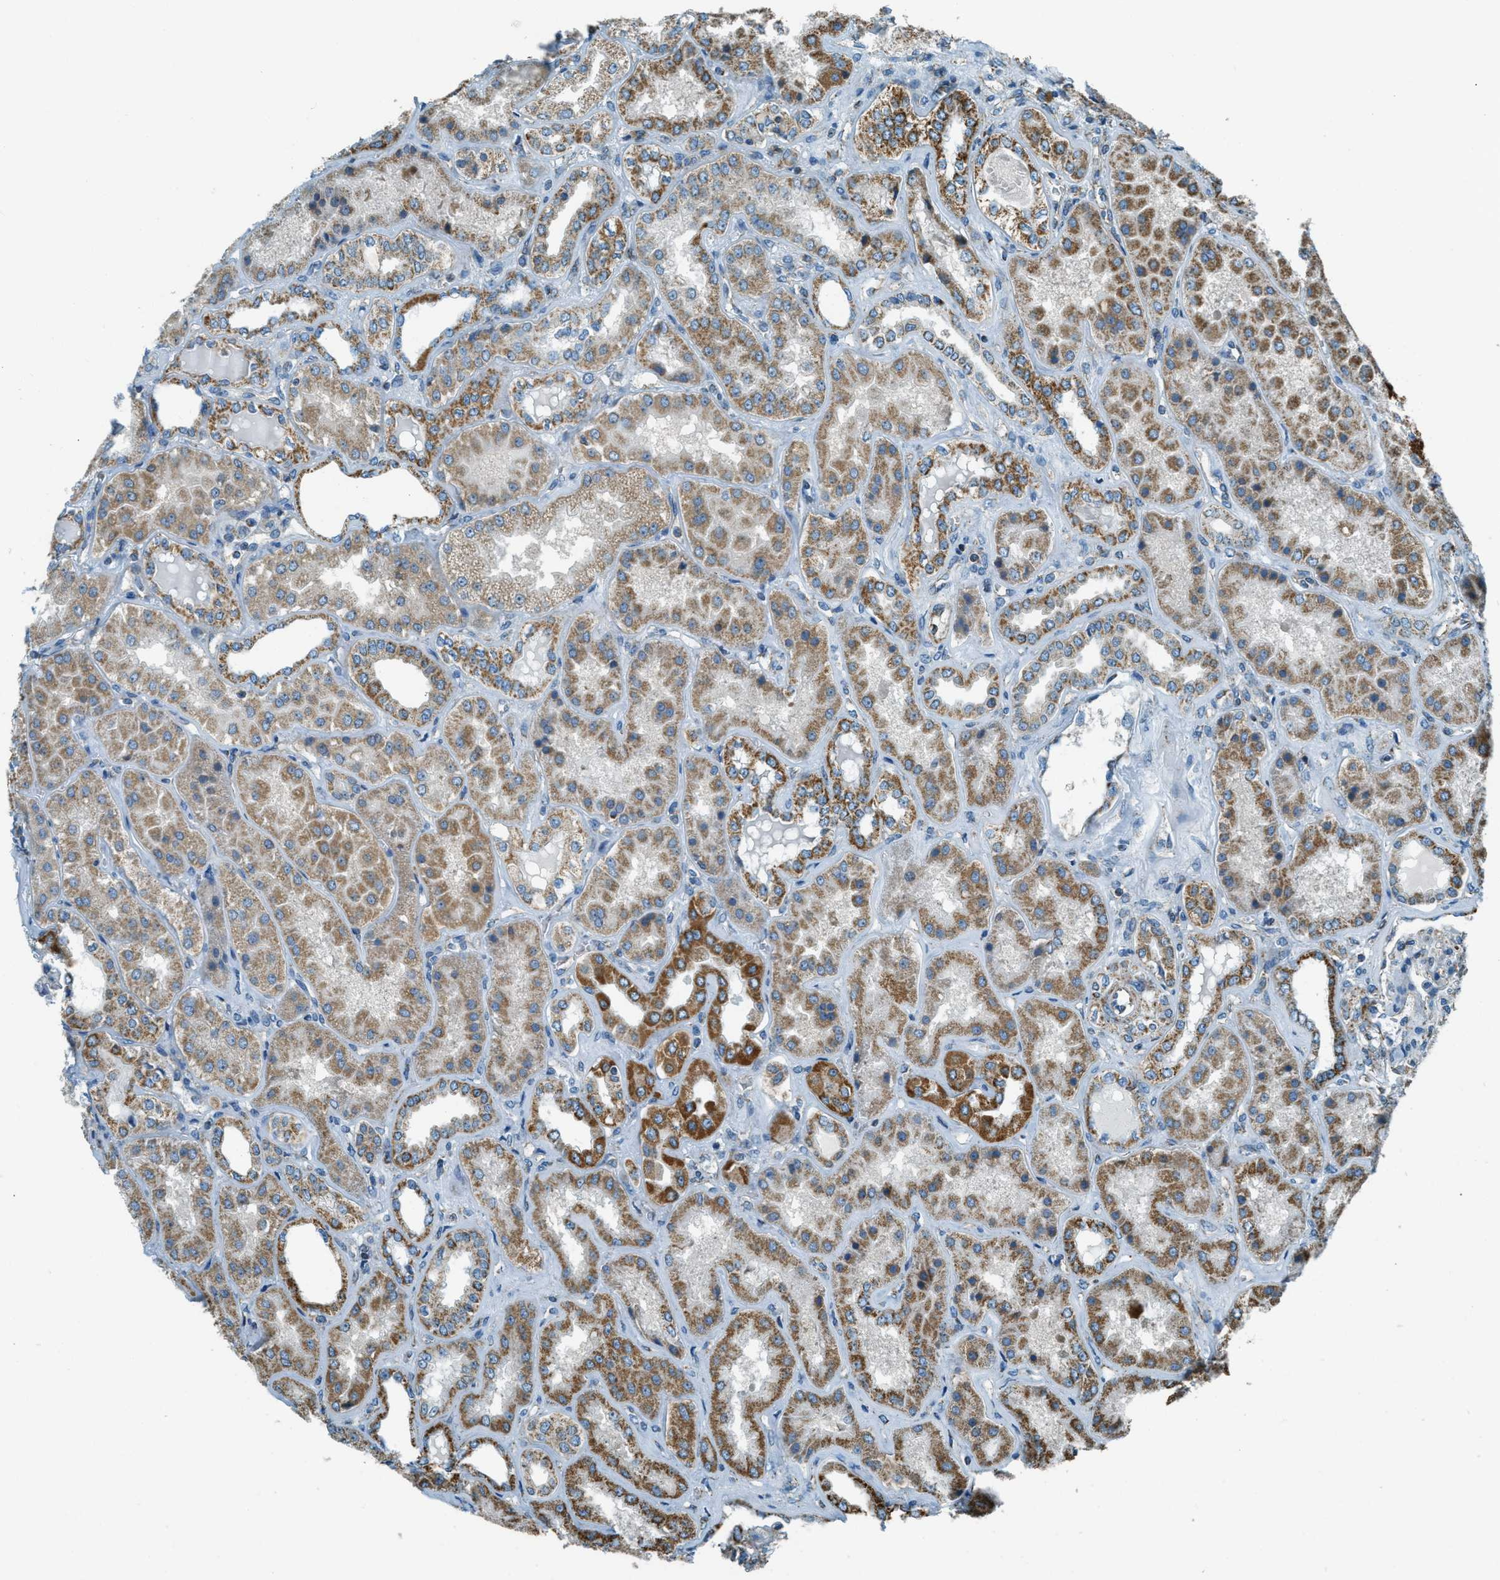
{"staining": {"intensity": "weak", "quantity": "<25%", "location": "cytoplasmic/membranous"}, "tissue": "kidney", "cell_type": "Cells in glomeruli", "image_type": "normal", "snomed": [{"axis": "morphology", "description": "Normal tissue, NOS"}, {"axis": "topography", "description": "Kidney"}], "caption": "IHC micrograph of benign kidney: human kidney stained with DAB shows no significant protein positivity in cells in glomeruli.", "gene": "CHST15", "patient": {"sex": "female", "age": 56}}